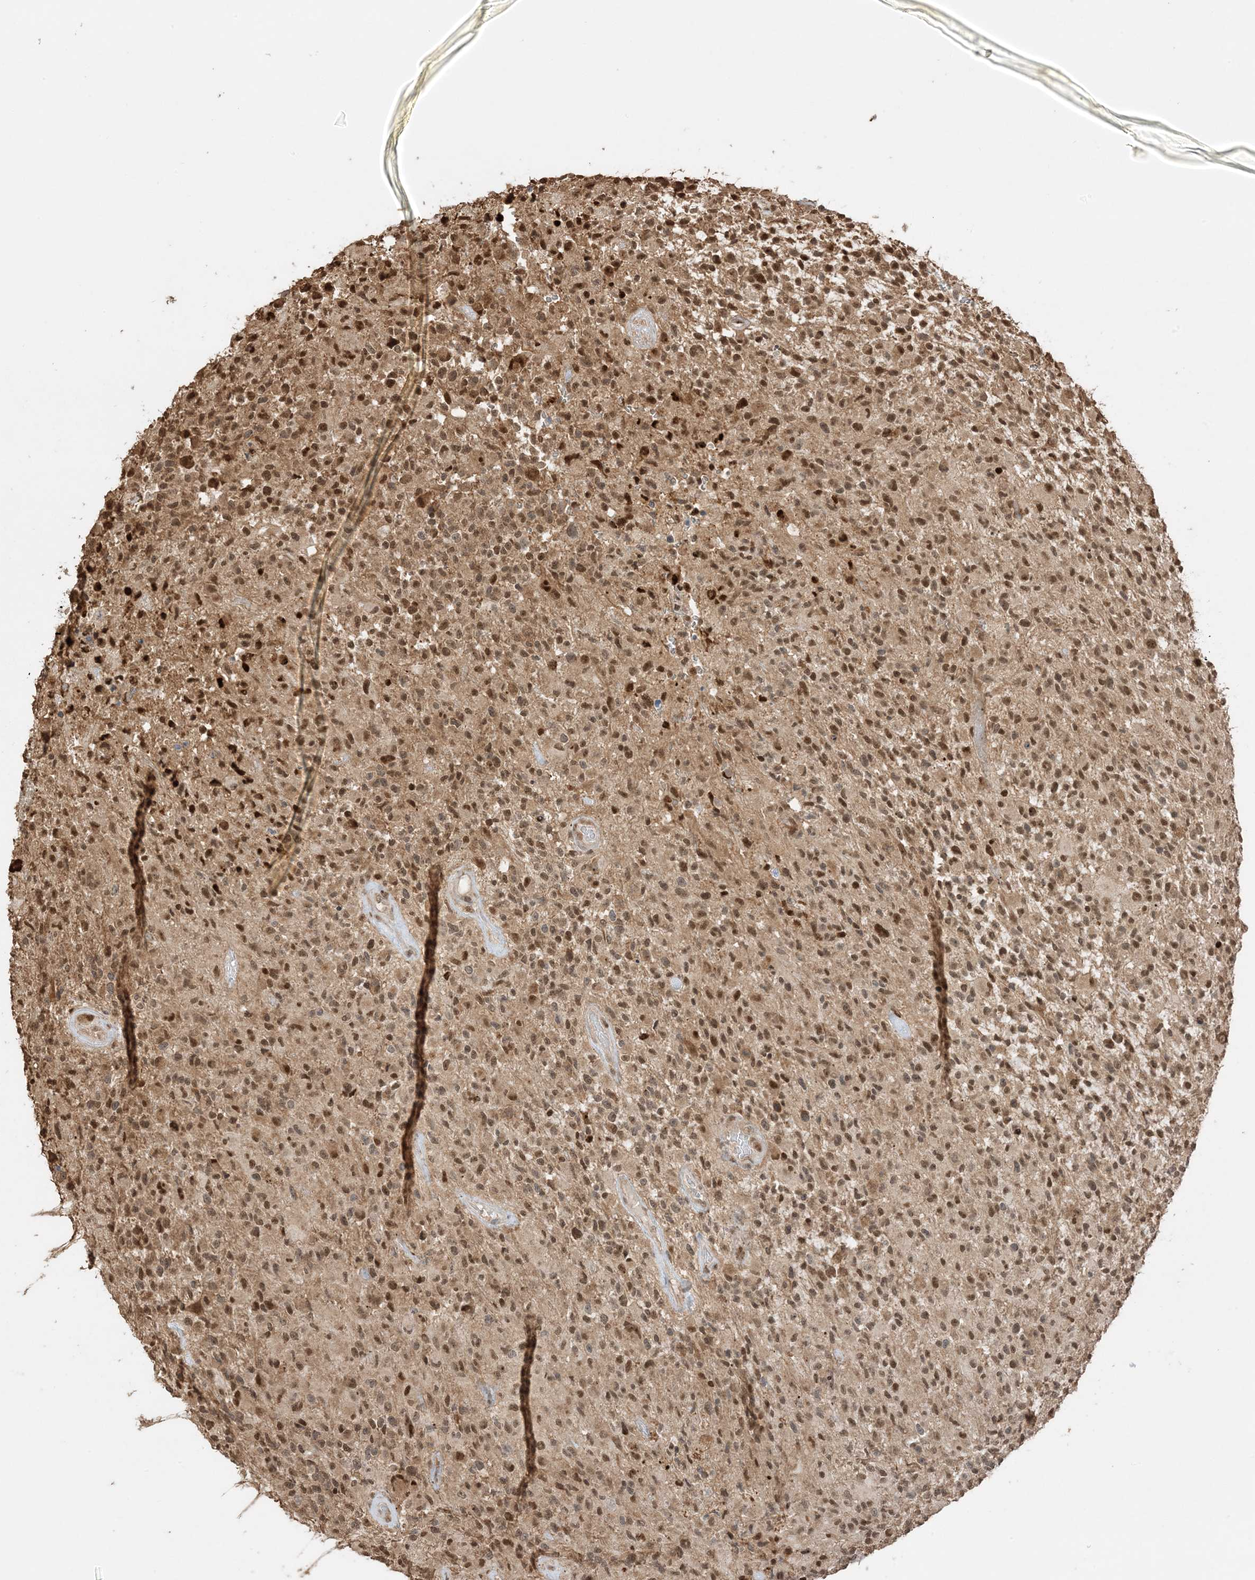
{"staining": {"intensity": "moderate", "quantity": ">75%", "location": "nuclear"}, "tissue": "glioma", "cell_type": "Tumor cells", "image_type": "cancer", "snomed": [{"axis": "morphology", "description": "Glioma, malignant, High grade"}, {"axis": "morphology", "description": "Glioblastoma, NOS"}, {"axis": "topography", "description": "Brain"}], "caption": "Protein expression analysis of glioma demonstrates moderate nuclear positivity in about >75% of tumor cells.", "gene": "ZBTB41", "patient": {"sex": "male", "age": 60}}